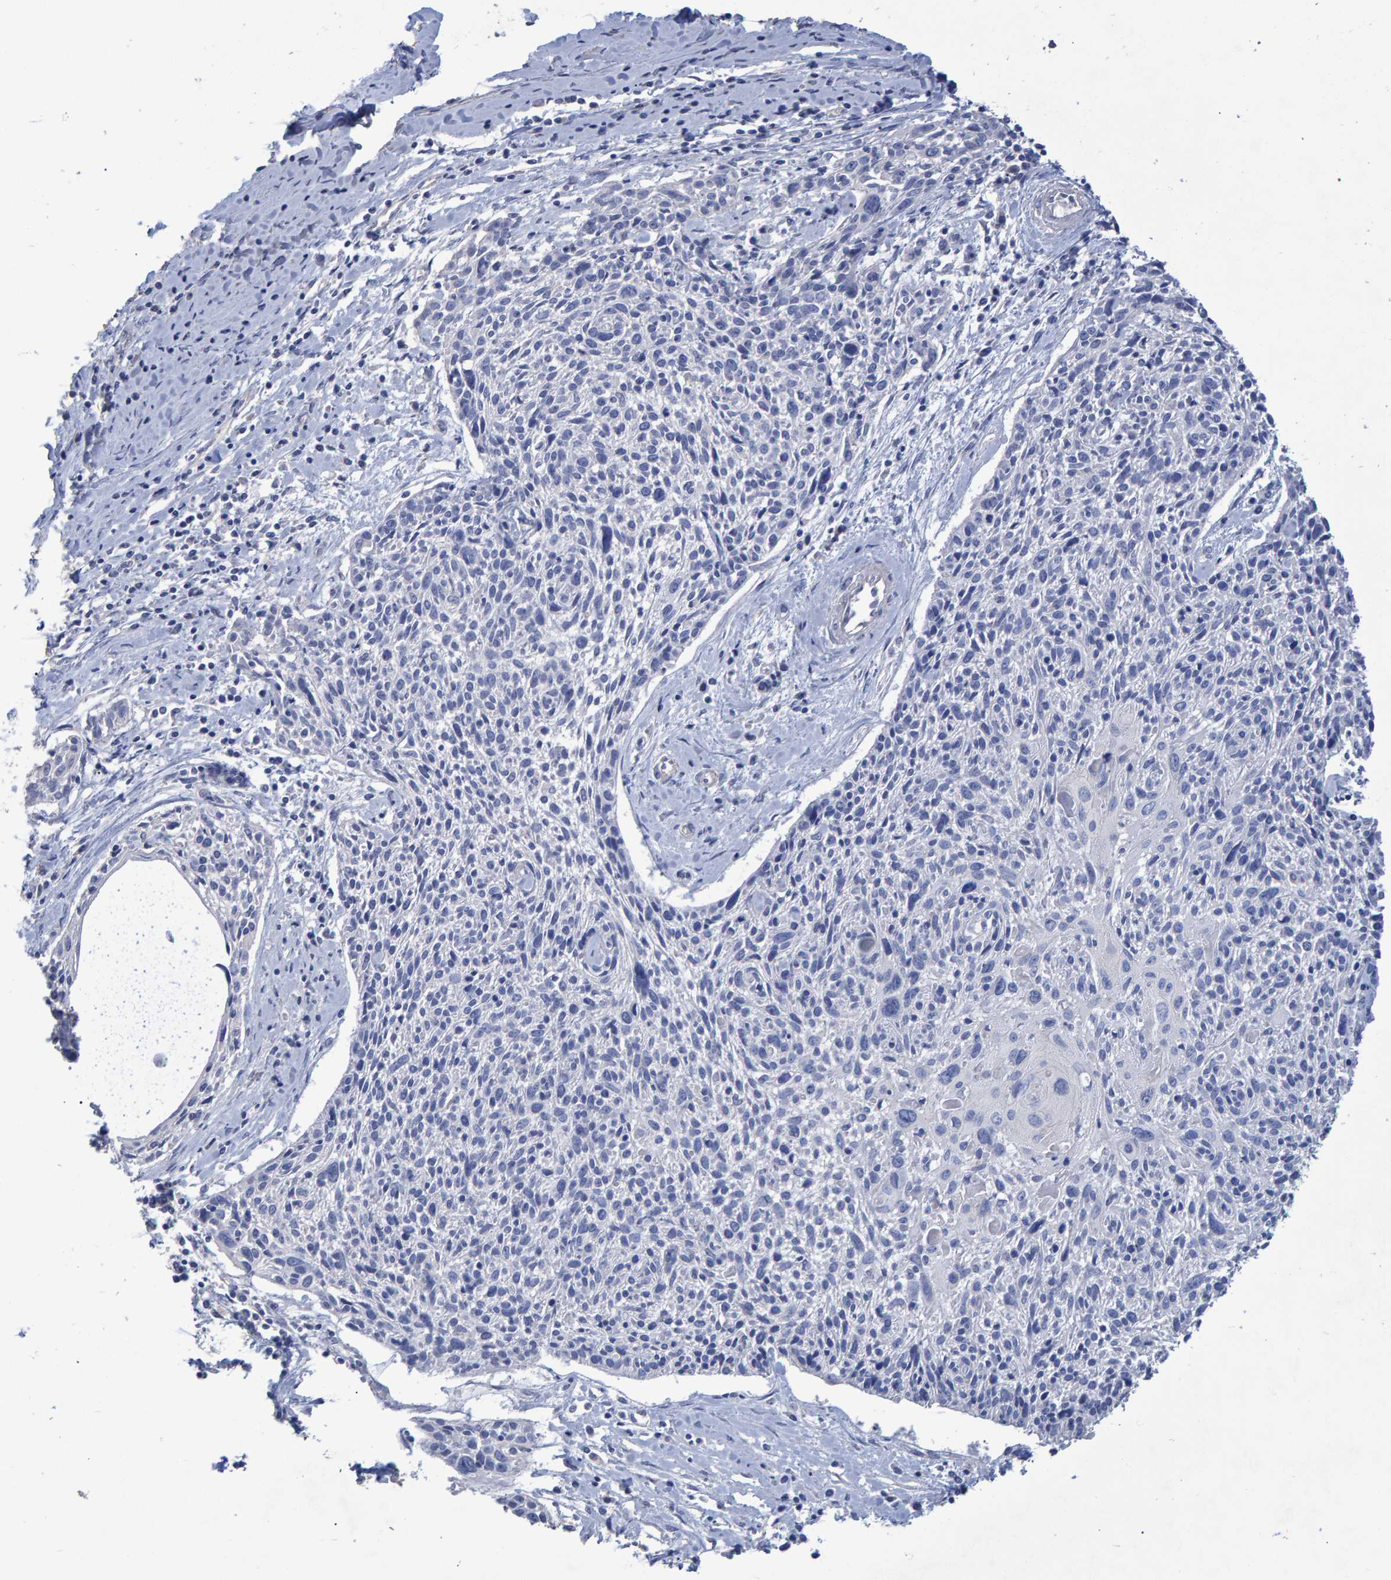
{"staining": {"intensity": "negative", "quantity": "none", "location": "none"}, "tissue": "cervical cancer", "cell_type": "Tumor cells", "image_type": "cancer", "snomed": [{"axis": "morphology", "description": "Squamous cell carcinoma, NOS"}, {"axis": "topography", "description": "Cervix"}], "caption": "Tumor cells are negative for brown protein staining in cervical cancer (squamous cell carcinoma).", "gene": "HEMGN", "patient": {"sex": "female", "age": 51}}